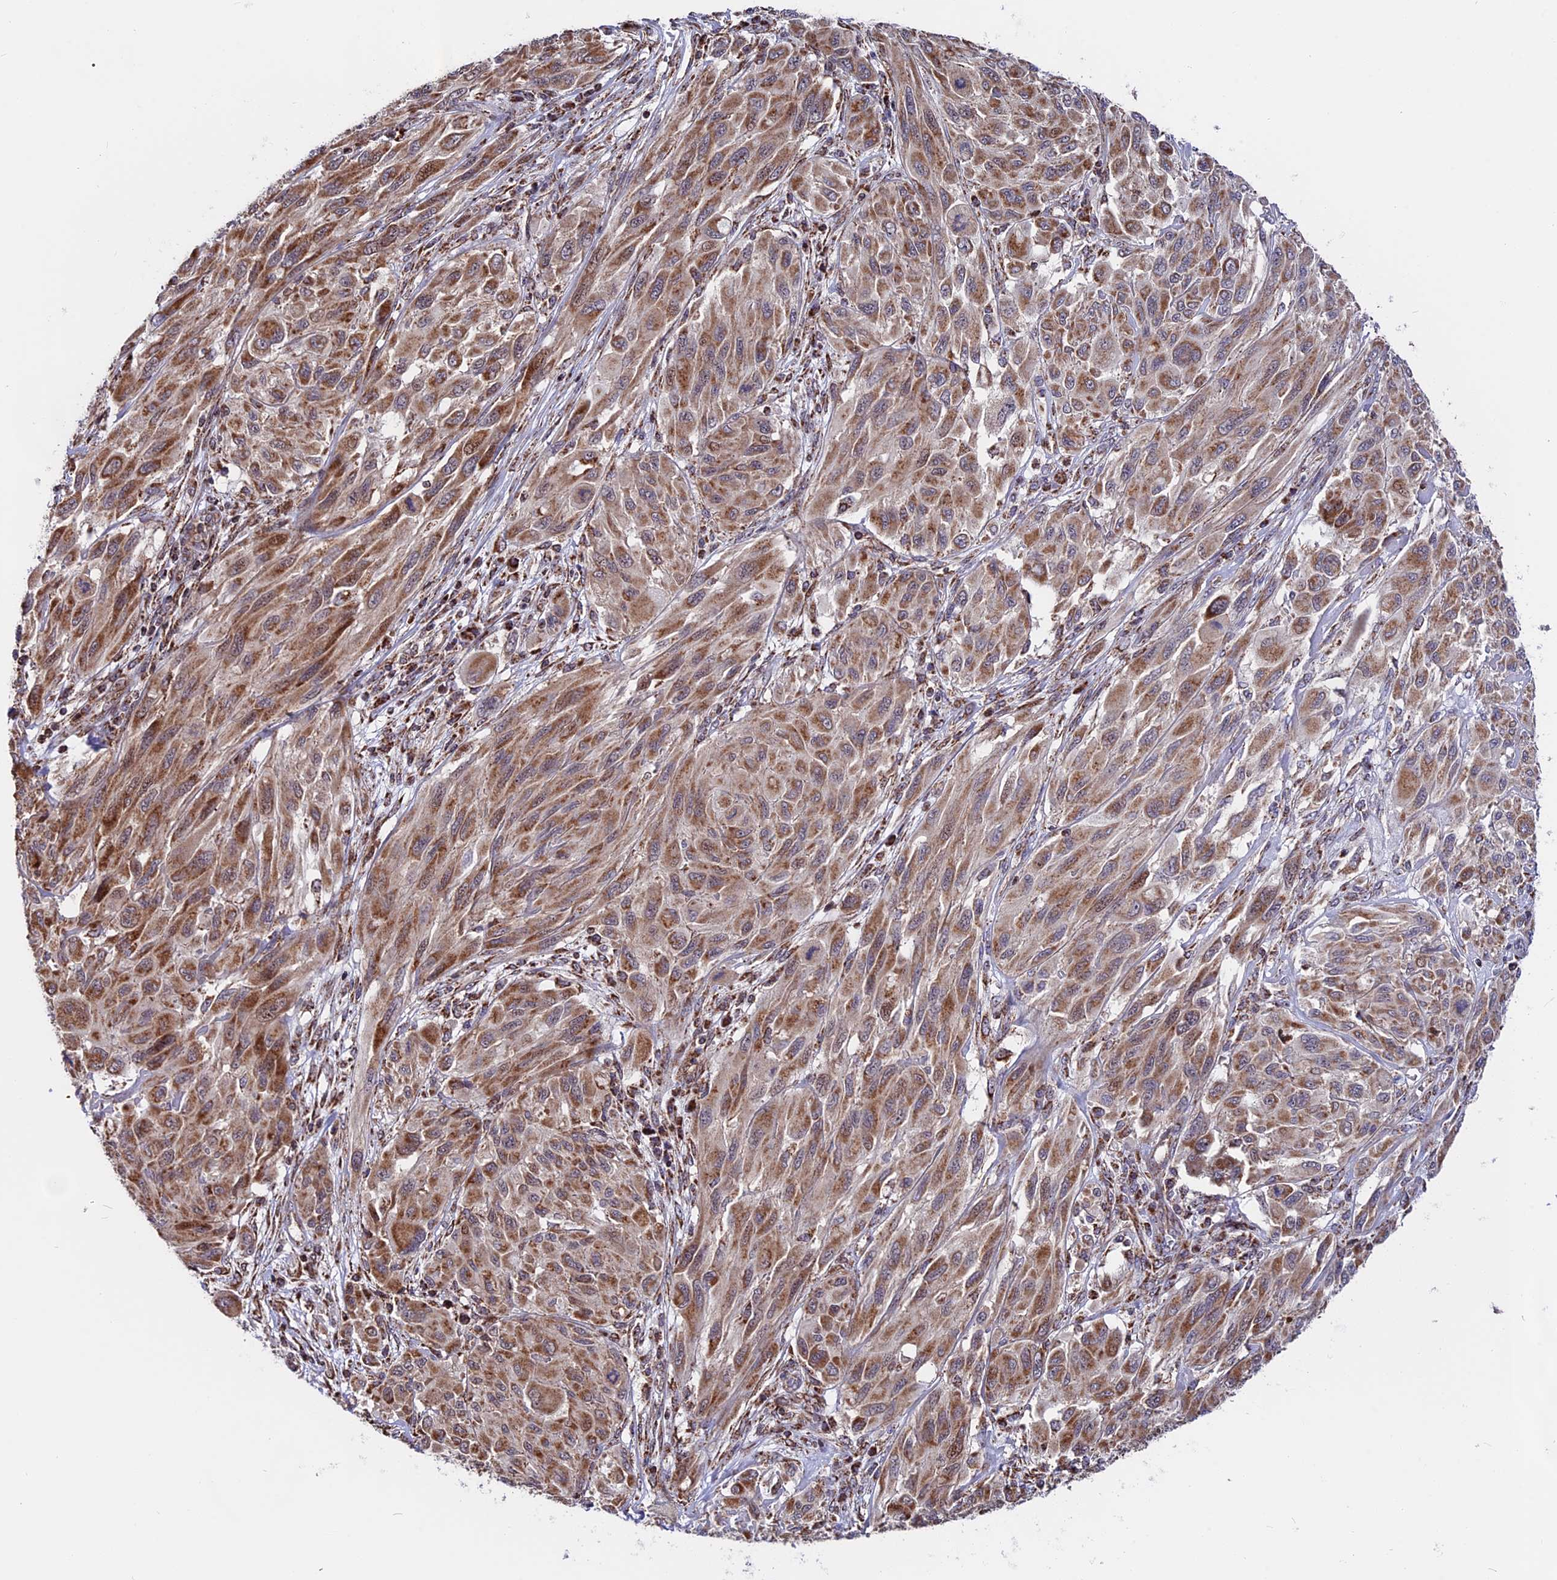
{"staining": {"intensity": "moderate", "quantity": ">75%", "location": "cytoplasmic/membranous"}, "tissue": "melanoma", "cell_type": "Tumor cells", "image_type": "cancer", "snomed": [{"axis": "morphology", "description": "Malignant melanoma, NOS"}, {"axis": "topography", "description": "Skin"}], "caption": "Protein staining of malignant melanoma tissue exhibits moderate cytoplasmic/membranous expression in about >75% of tumor cells. (brown staining indicates protein expression, while blue staining denotes nuclei).", "gene": "FAM174C", "patient": {"sex": "female", "age": 91}}